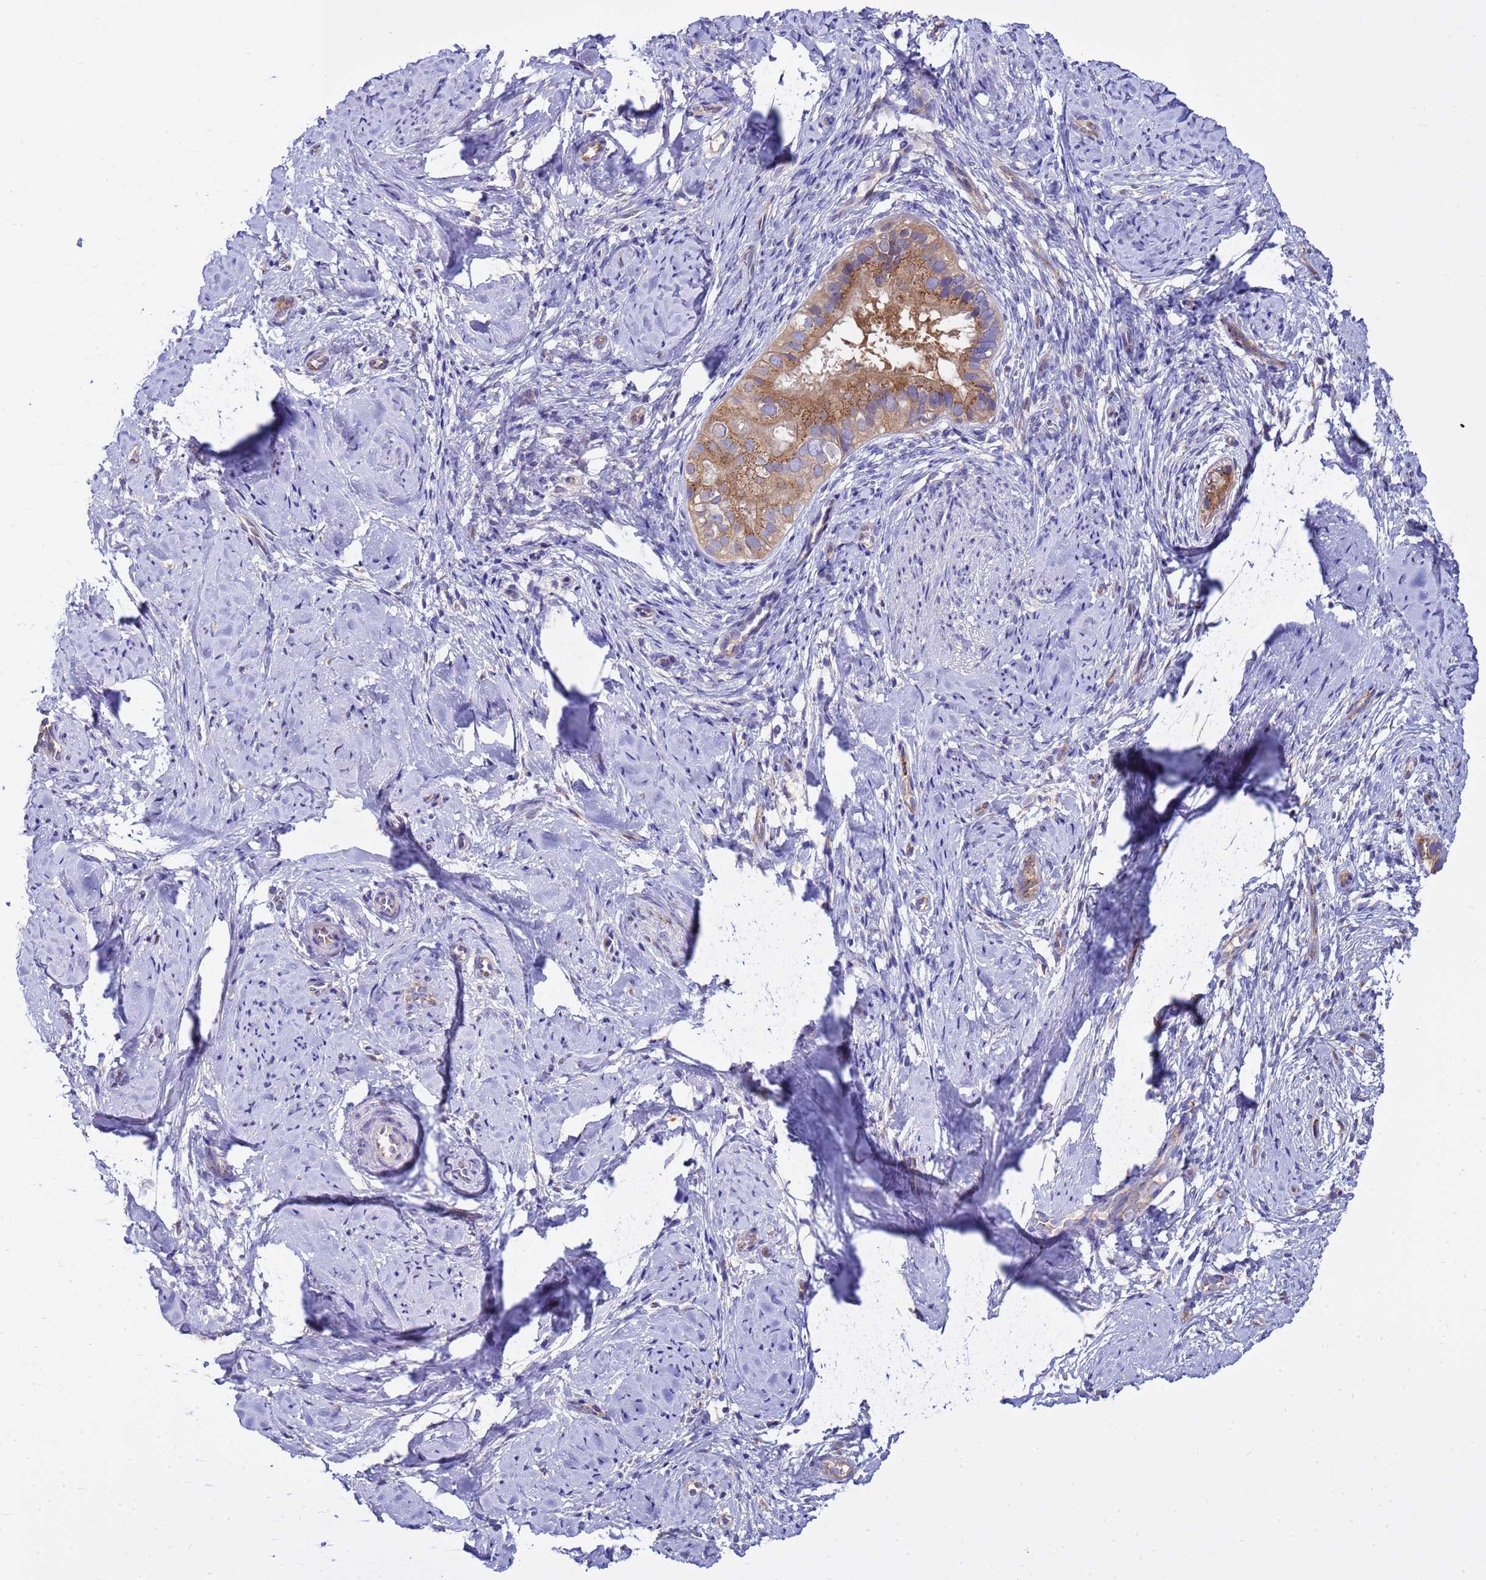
{"staining": {"intensity": "moderate", "quantity": ">75%", "location": "cytoplasmic/membranous"}, "tissue": "cervix", "cell_type": "Glandular cells", "image_type": "normal", "snomed": [{"axis": "morphology", "description": "Normal tissue, NOS"}, {"axis": "topography", "description": "Cervix"}], "caption": "Immunohistochemistry of normal cervix shows medium levels of moderate cytoplasmic/membranous staining in about >75% of glandular cells.", "gene": "ANAPC1", "patient": {"sex": "female", "age": 57}}